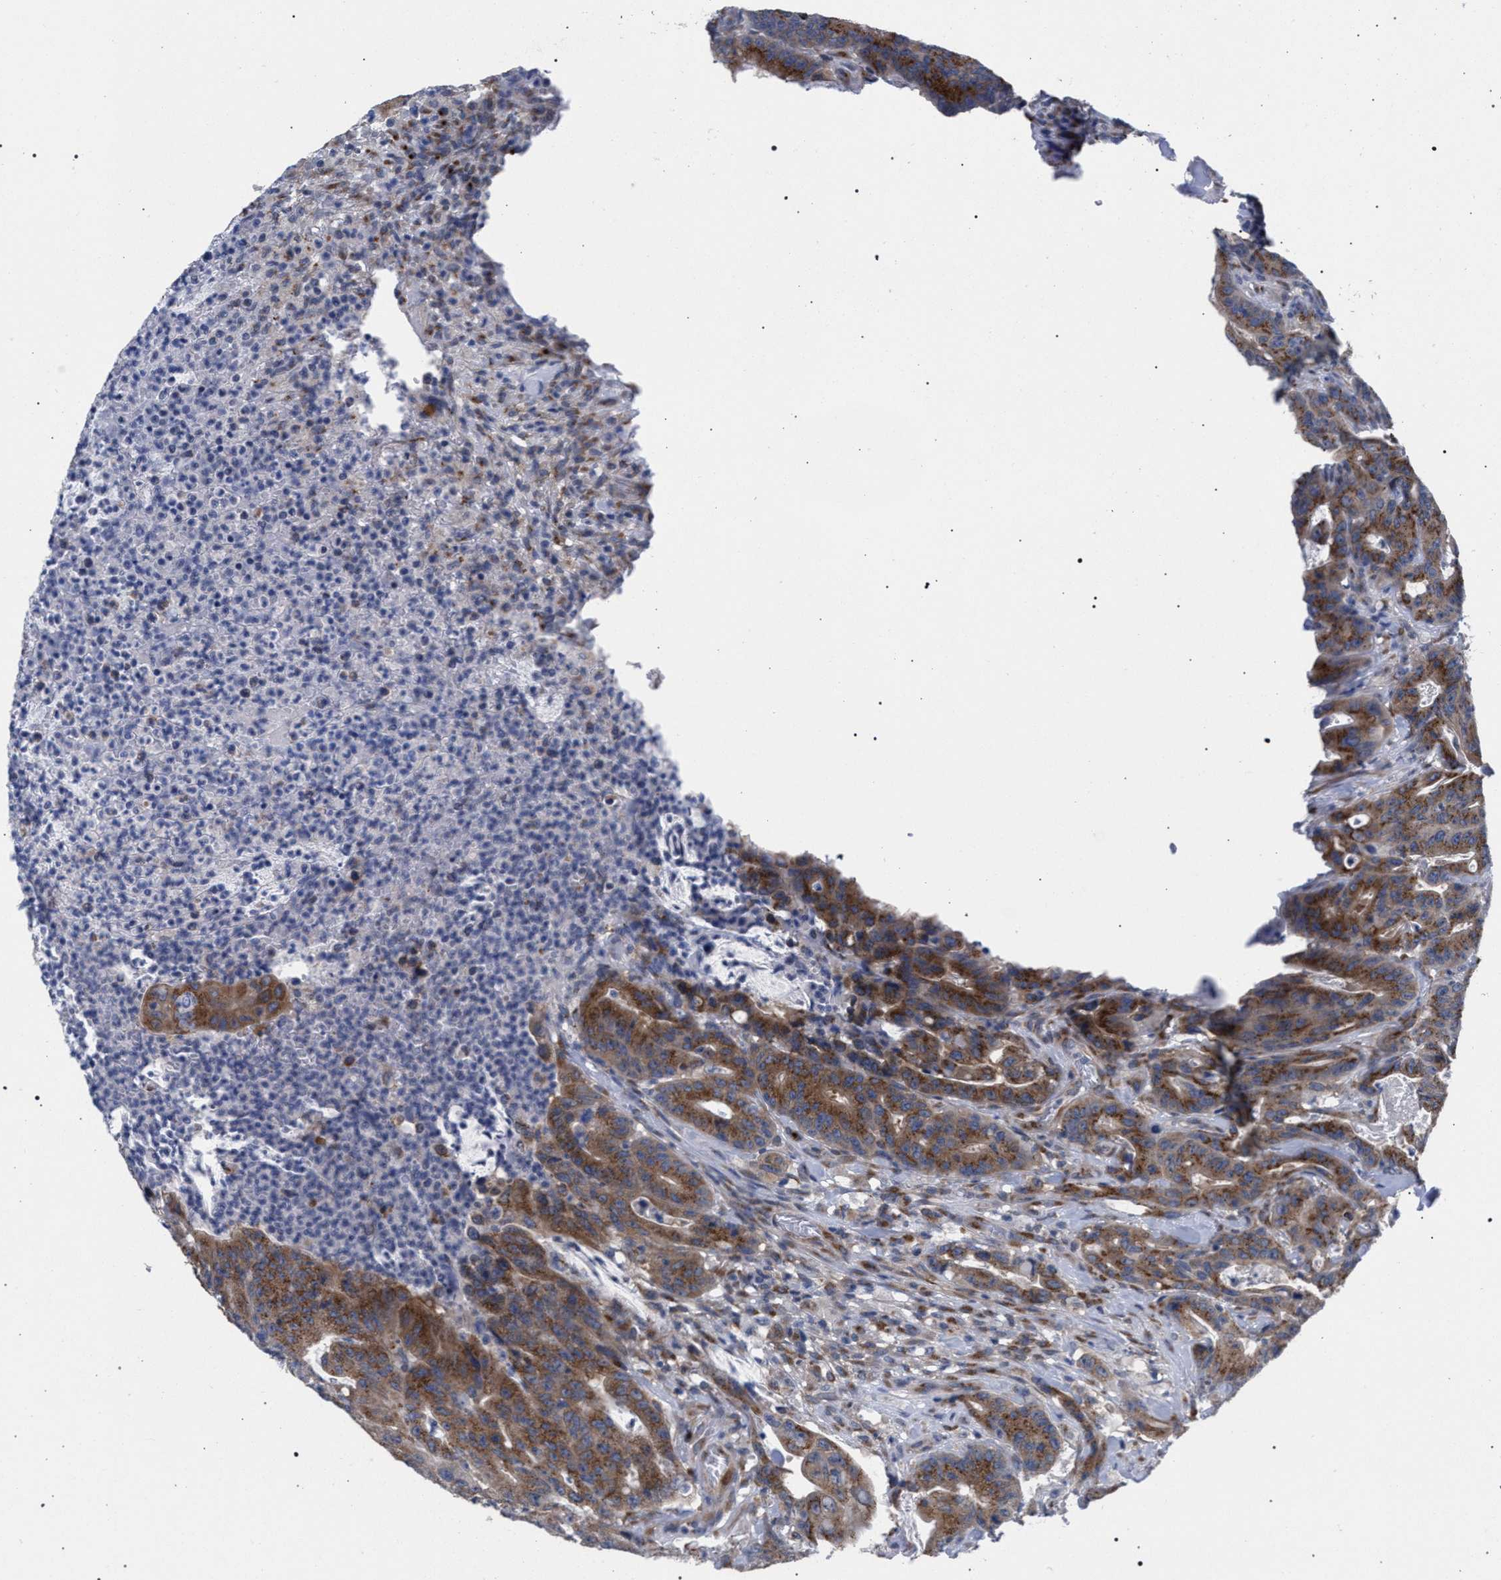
{"staining": {"intensity": "strong", "quantity": ">75%", "location": "cytoplasmic/membranous"}, "tissue": "colorectal cancer", "cell_type": "Tumor cells", "image_type": "cancer", "snomed": [{"axis": "morphology", "description": "Adenocarcinoma, NOS"}, {"axis": "topography", "description": "Colon"}], "caption": "Colorectal cancer (adenocarcinoma) stained with DAB (3,3'-diaminobenzidine) immunohistochemistry shows high levels of strong cytoplasmic/membranous expression in about >75% of tumor cells. (DAB = brown stain, brightfield microscopy at high magnification).", "gene": "GOLGA2", "patient": {"sex": "male", "age": 45}}